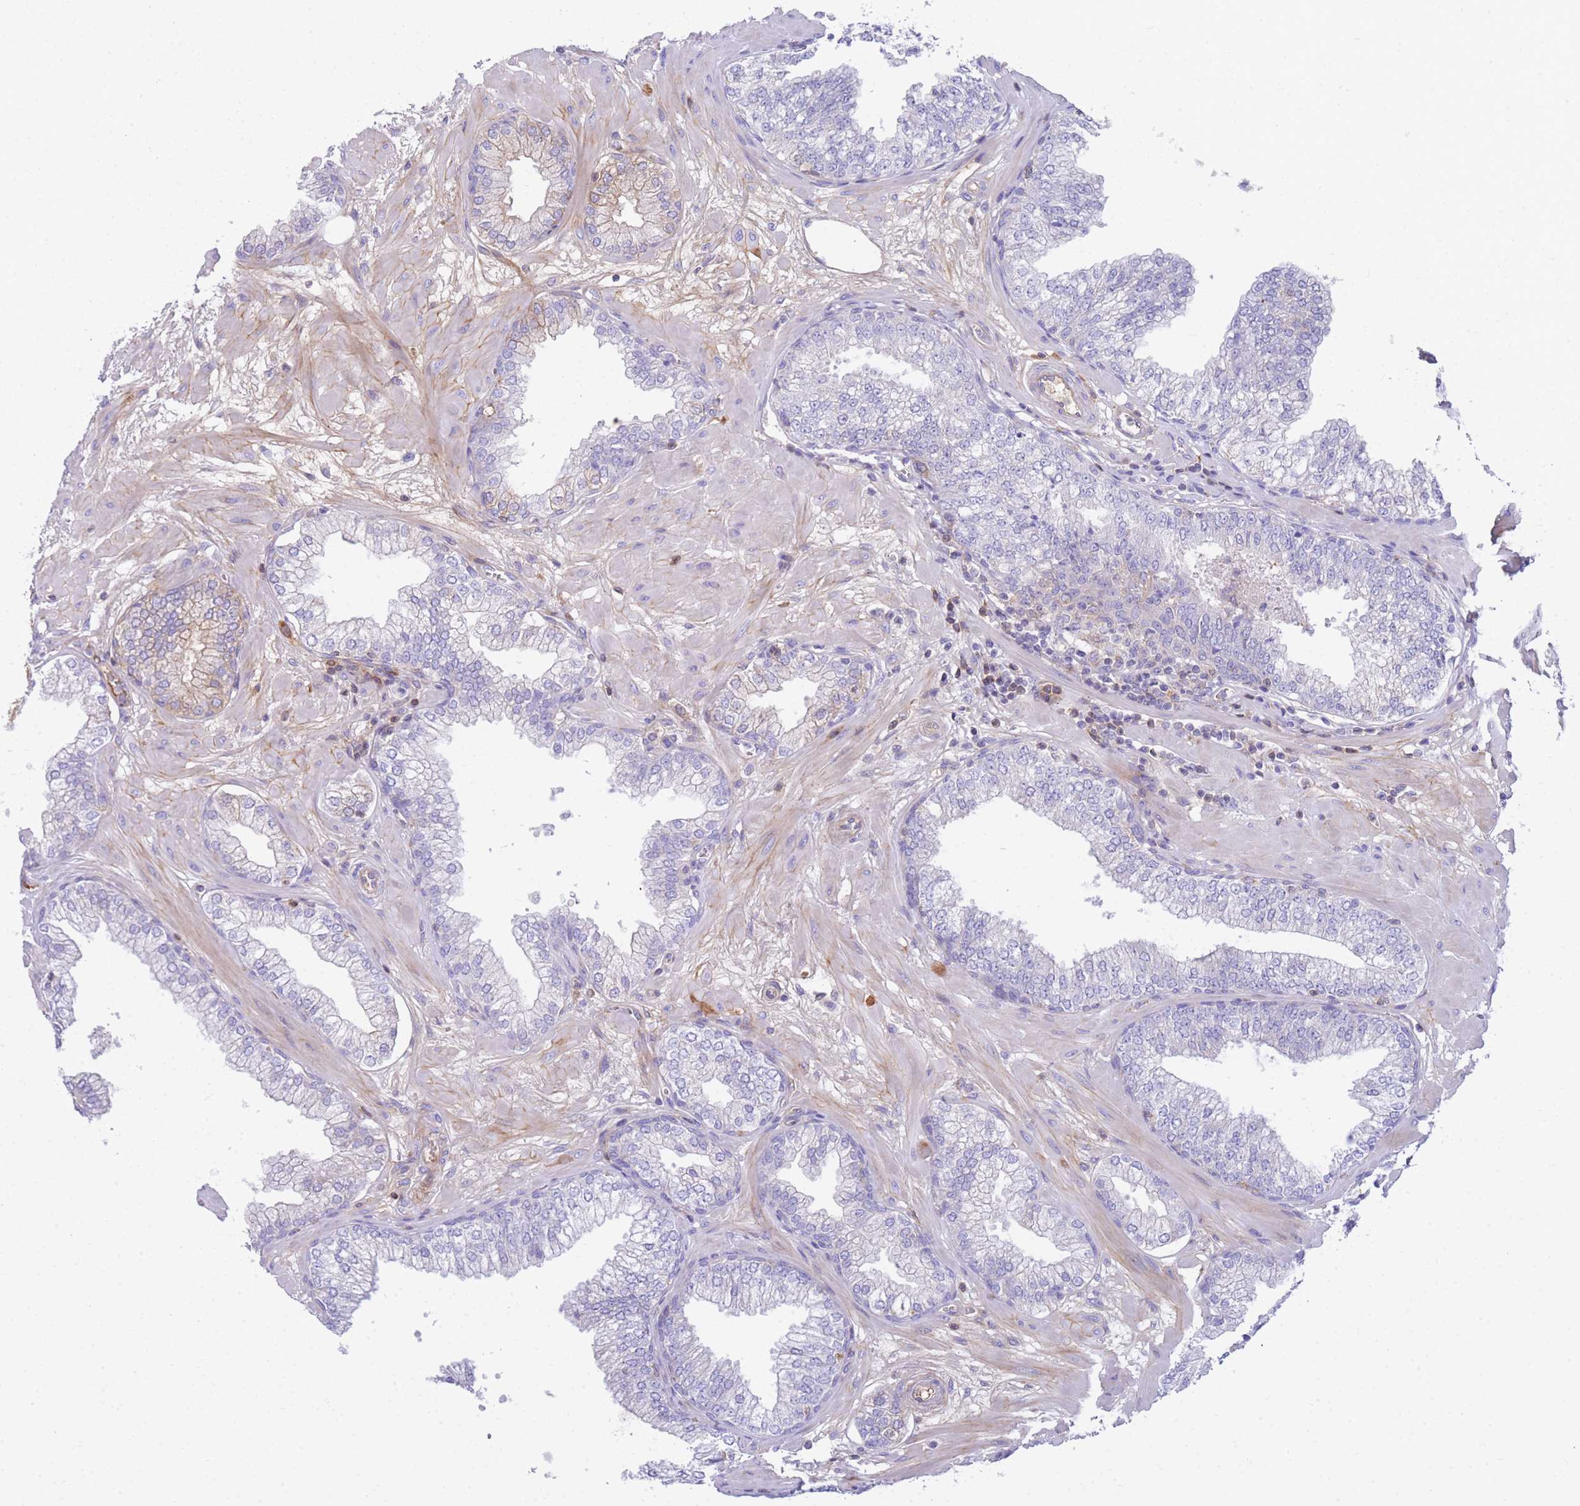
{"staining": {"intensity": "negative", "quantity": "none", "location": "none"}, "tissue": "prostate", "cell_type": "Glandular cells", "image_type": "normal", "snomed": [{"axis": "morphology", "description": "Normal tissue, NOS"}, {"axis": "morphology", "description": "Urothelial carcinoma, Low grade"}, {"axis": "topography", "description": "Urinary bladder"}, {"axis": "topography", "description": "Prostate"}], "caption": "Prostate stained for a protein using immunohistochemistry displays no positivity glandular cells.", "gene": "FBN3", "patient": {"sex": "male", "age": 60}}